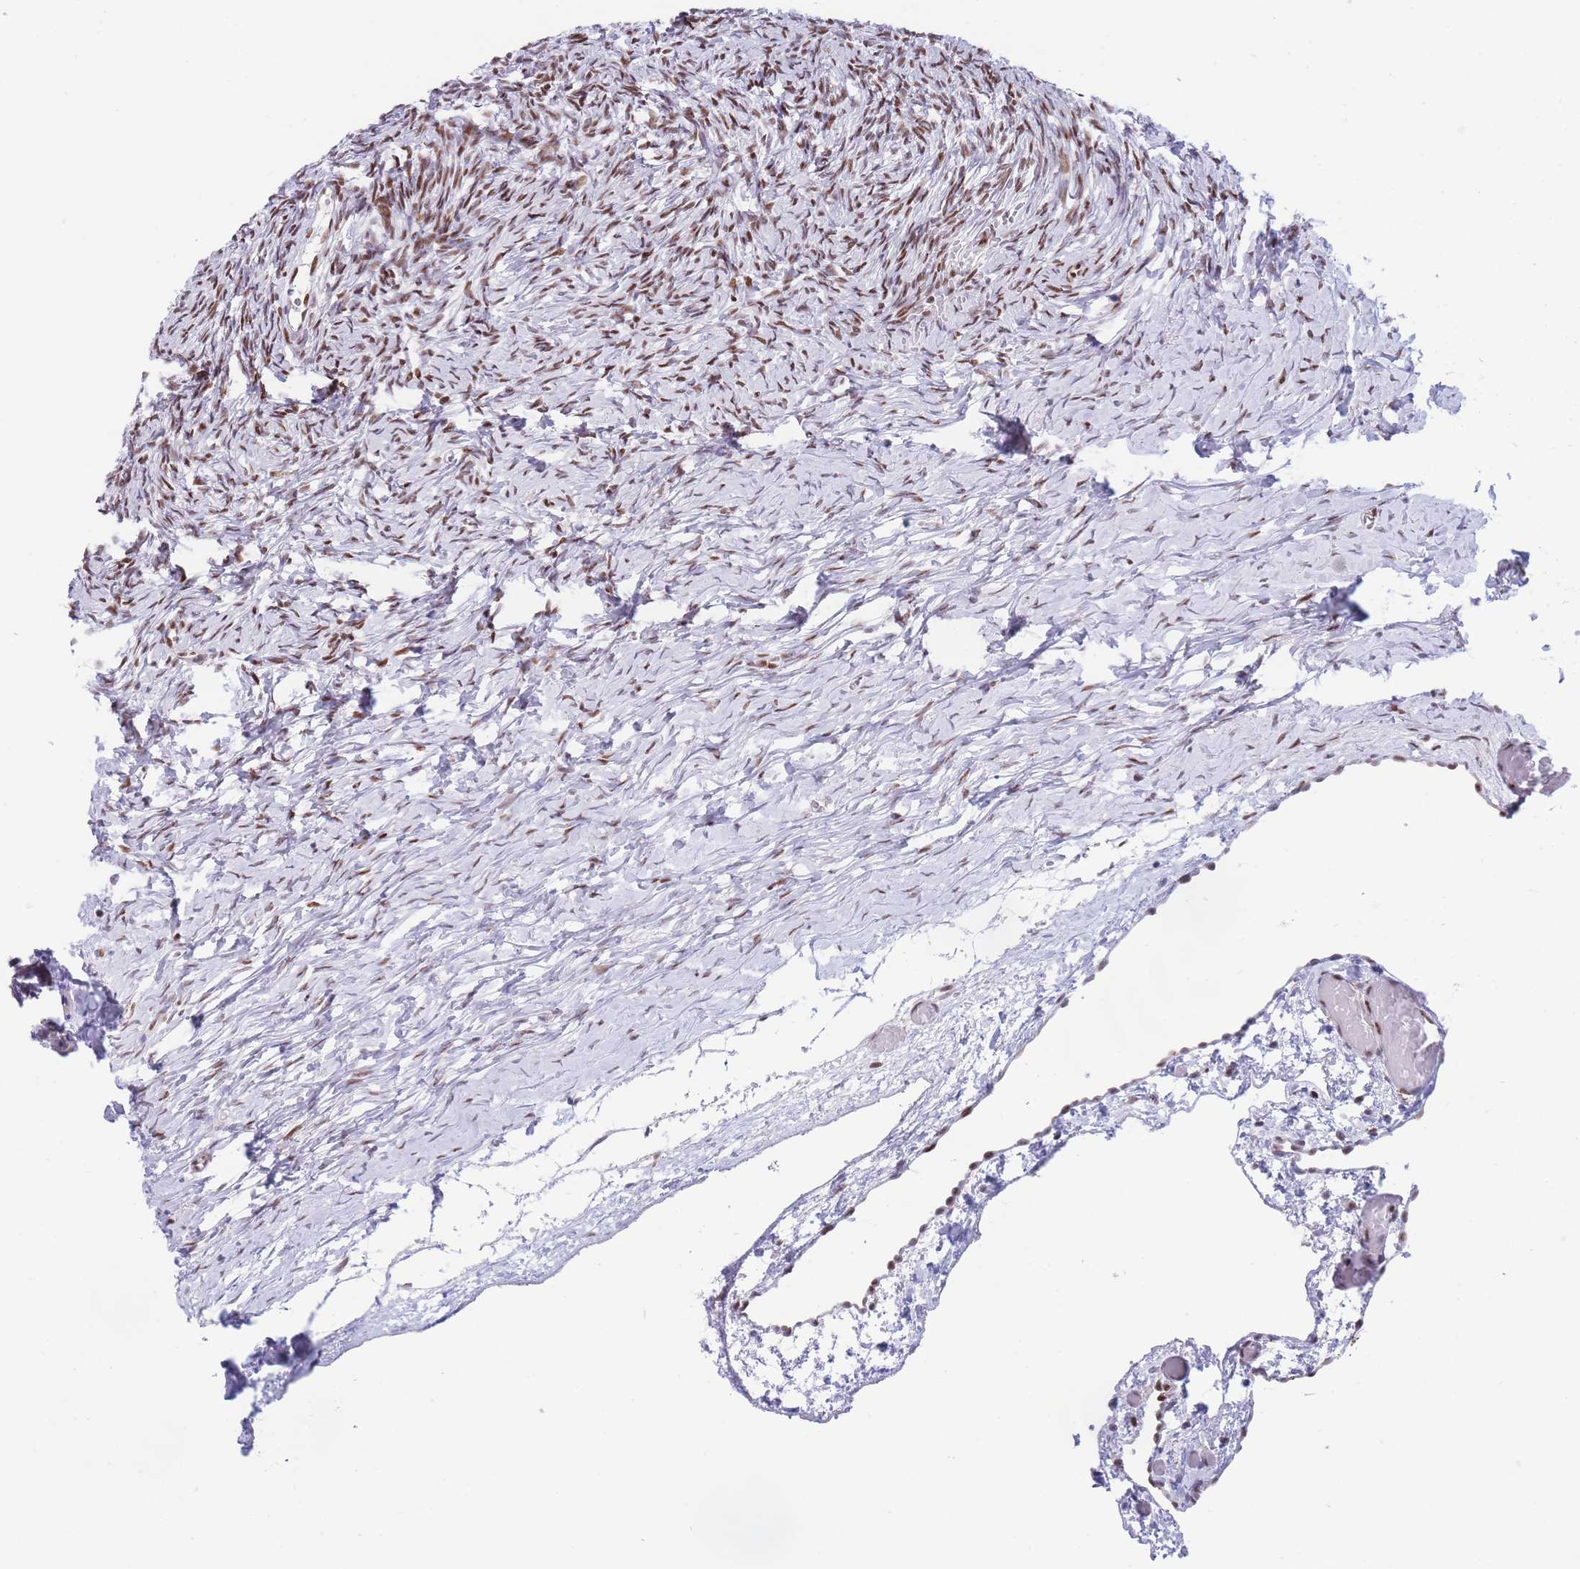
{"staining": {"intensity": "moderate", "quantity": "25%-75%", "location": "nuclear"}, "tissue": "ovary", "cell_type": "Ovarian stroma cells", "image_type": "normal", "snomed": [{"axis": "morphology", "description": "Normal tissue, NOS"}, {"axis": "topography", "description": "Ovary"}], "caption": "The micrograph shows immunohistochemical staining of normal ovary. There is moderate nuclear positivity is present in approximately 25%-75% of ovarian stroma cells.", "gene": "DNAJC3", "patient": {"sex": "female", "age": 39}}